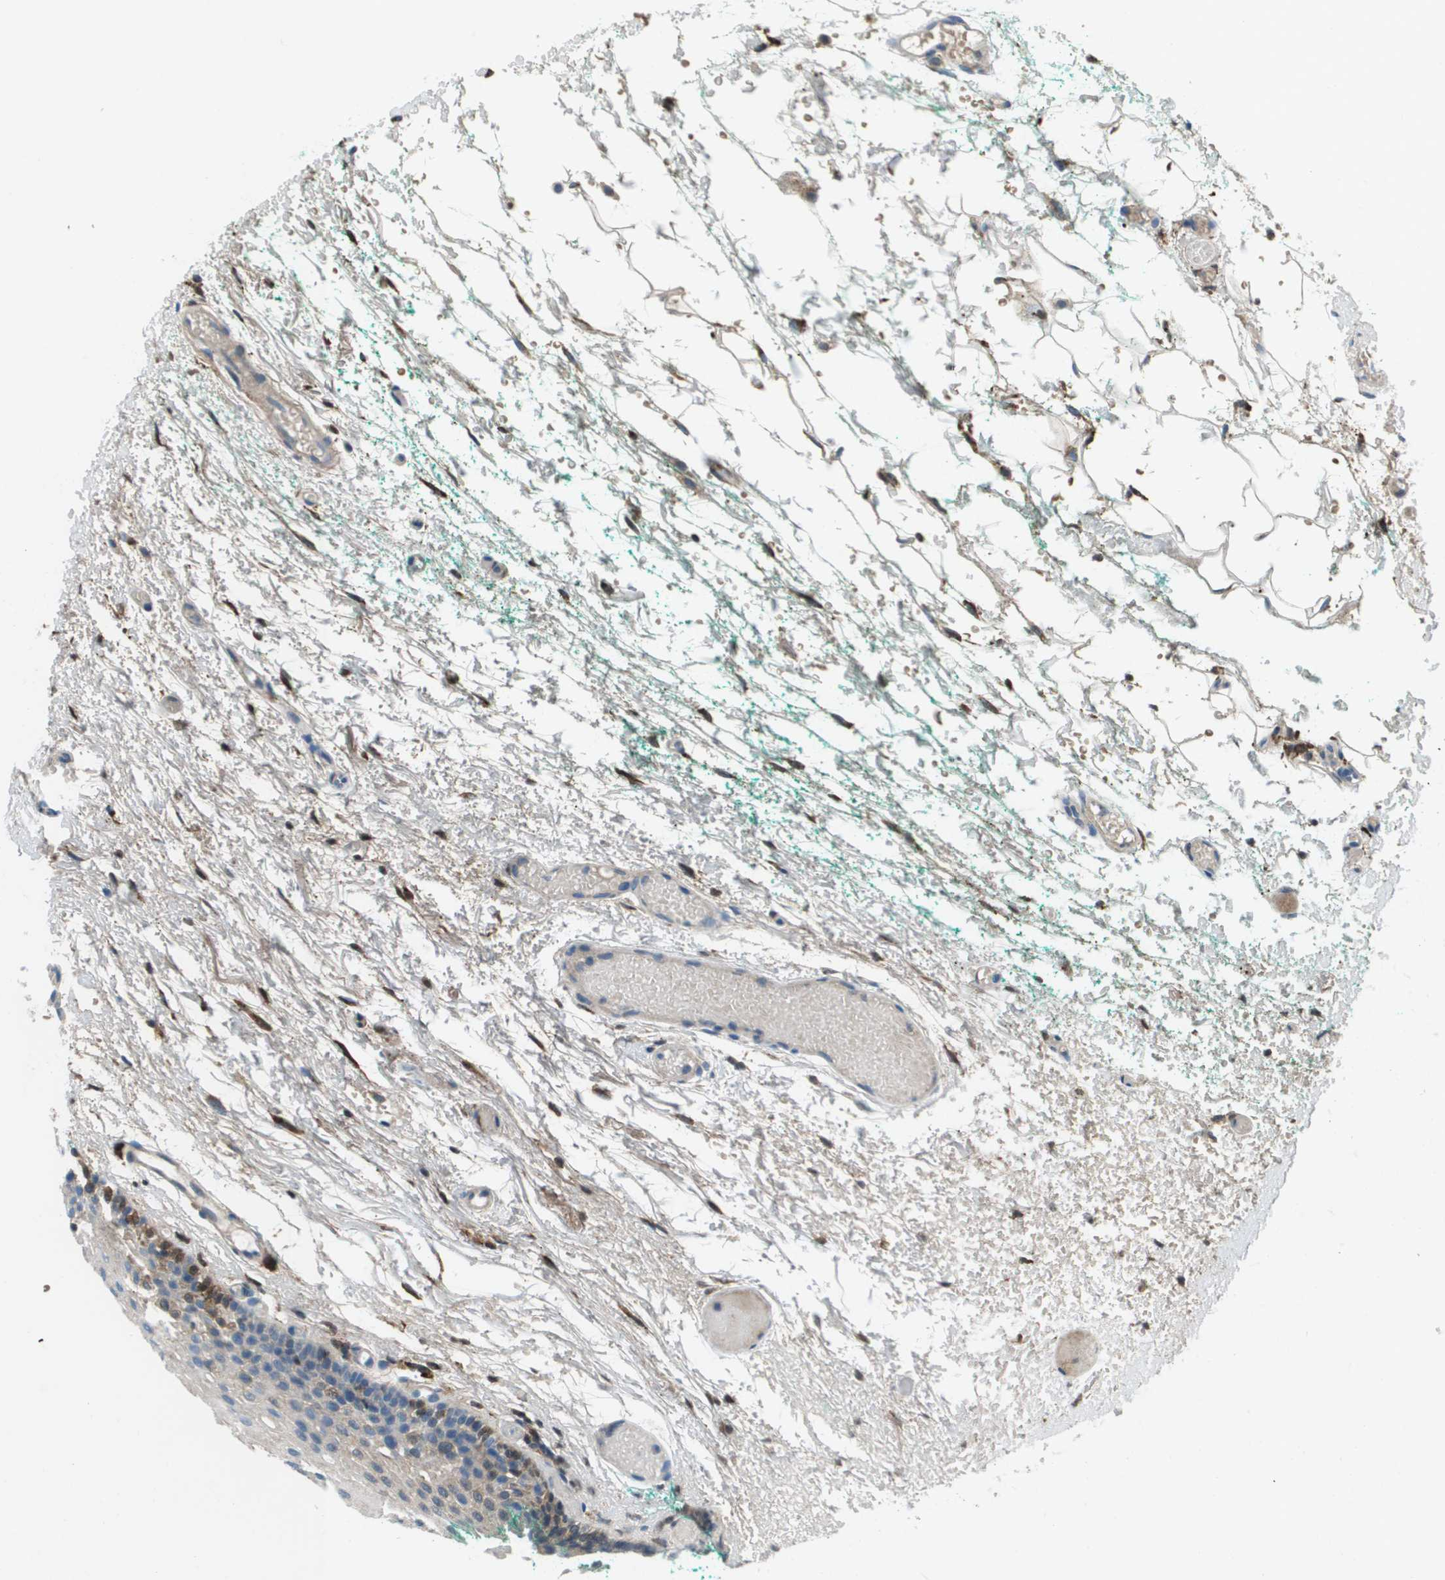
{"staining": {"intensity": "weak", "quantity": "25%-75%", "location": "cytoplasmic/membranous"}, "tissue": "oral mucosa", "cell_type": "Squamous epithelial cells", "image_type": "normal", "snomed": [{"axis": "morphology", "description": "Normal tissue, NOS"}, {"axis": "morphology", "description": "Squamous cell carcinoma, NOS"}, {"axis": "topography", "description": "Oral tissue"}, {"axis": "topography", "description": "Salivary gland"}, {"axis": "topography", "description": "Head-Neck"}], "caption": "IHC image of benign oral mucosa: oral mucosa stained using immunohistochemistry (IHC) shows low levels of weak protein expression localized specifically in the cytoplasmic/membranous of squamous epithelial cells, appearing as a cytoplasmic/membranous brown color.", "gene": "PCOLCE", "patient": {"sex": "female", "age": 62}}